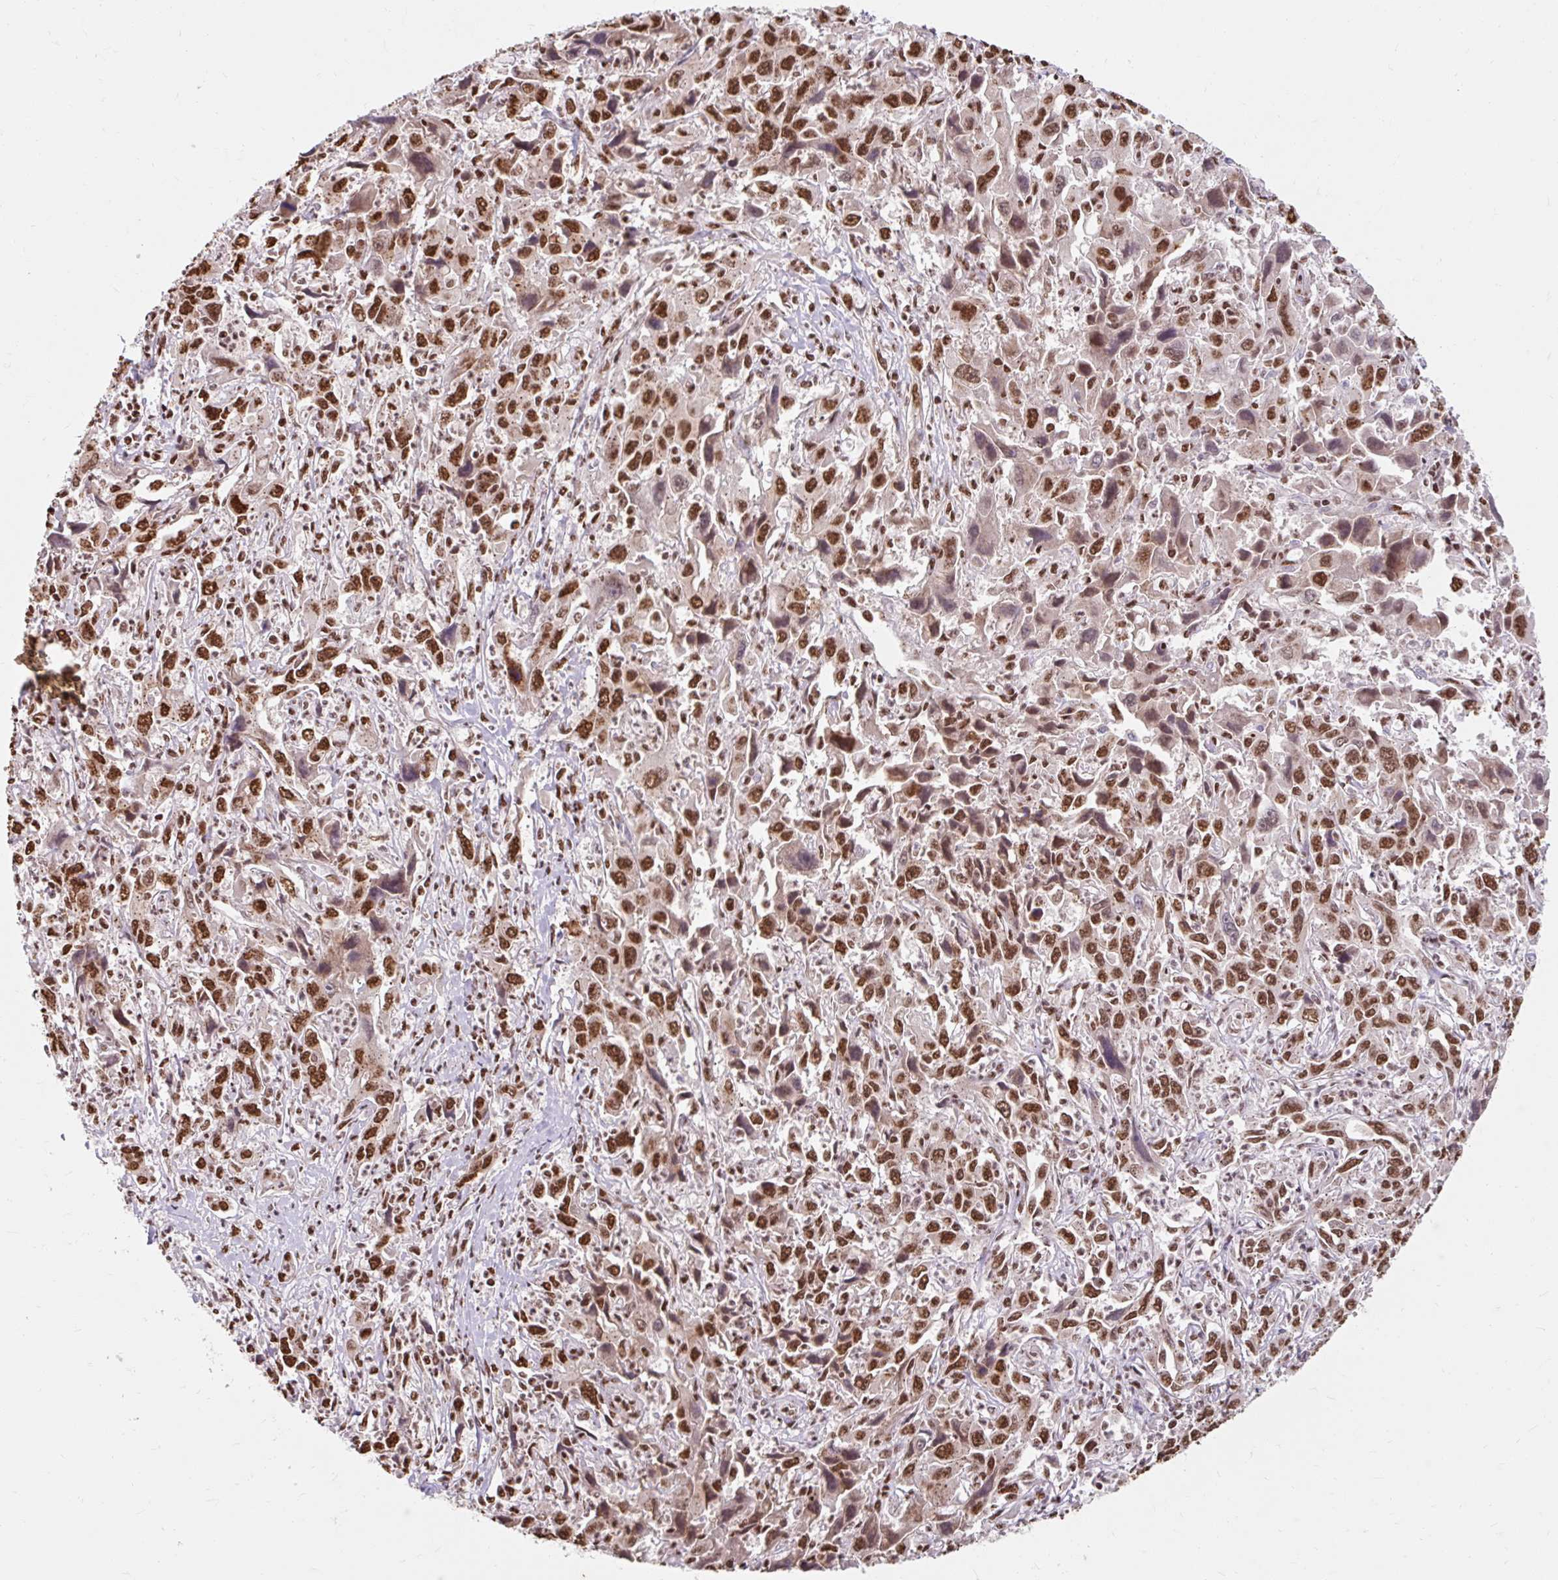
{"staining": {"intensity": "strong", "quantity": ">75%", "location": "nuclear"}, "tissue": "liver cancer", "cell_type": "Tumor cells", "image_type": "cancer", "snomed": [{"axis": "morphology", "description": "Carcinoma, Hepatocellular, NOS"}, {"axis": "topography", "description": "Liver"}], "caption": "A high amount of strong nuclear staining is seen in about >75% of tumor cells in liver cancer (hepatocellular carcinoma) tissue.", "gene": "BICRA", "patient": {"sex": "male", "age": 63}}